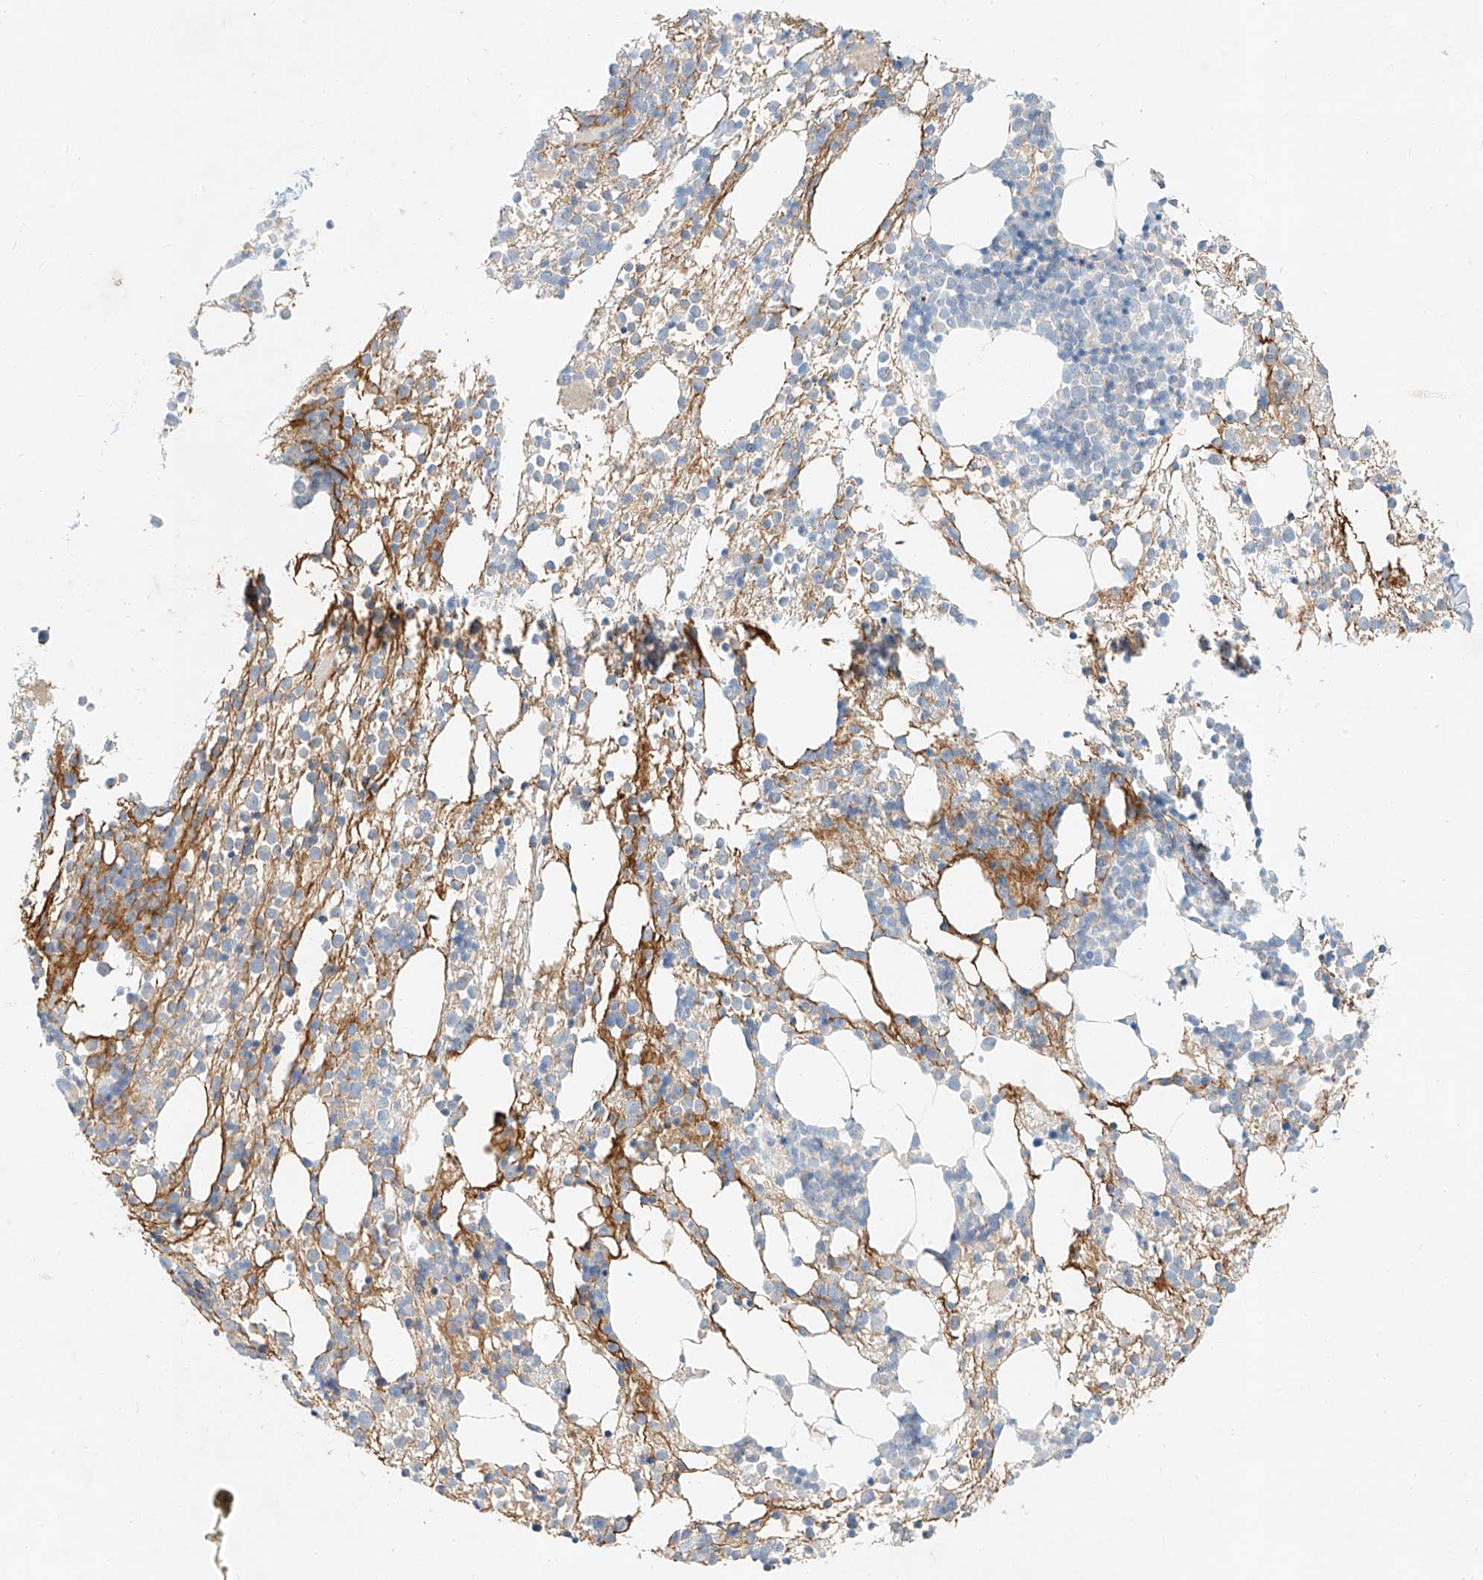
{"staining": {"intensity": "moderate", "quantity": "<25%", "location": "cytoplasmic/membranous"}, "tissue": "bone marrow", "cell_type": "Hematopoietic cells", "image_type": "normal", "snomed": [{"axis": "morphology", "description": "Normal tissue, NOS"}, {"axis": "topography", "description": "Bone marrow"}], "caption": "Benign bone marrow demonstrates moderate cytoplasmic/membranous expression in about <25% of hematopoietic cells, visualized by immunohistochemistry.", "gene": "SYTL3", "patient": {"sex": "male", "age": 54}}